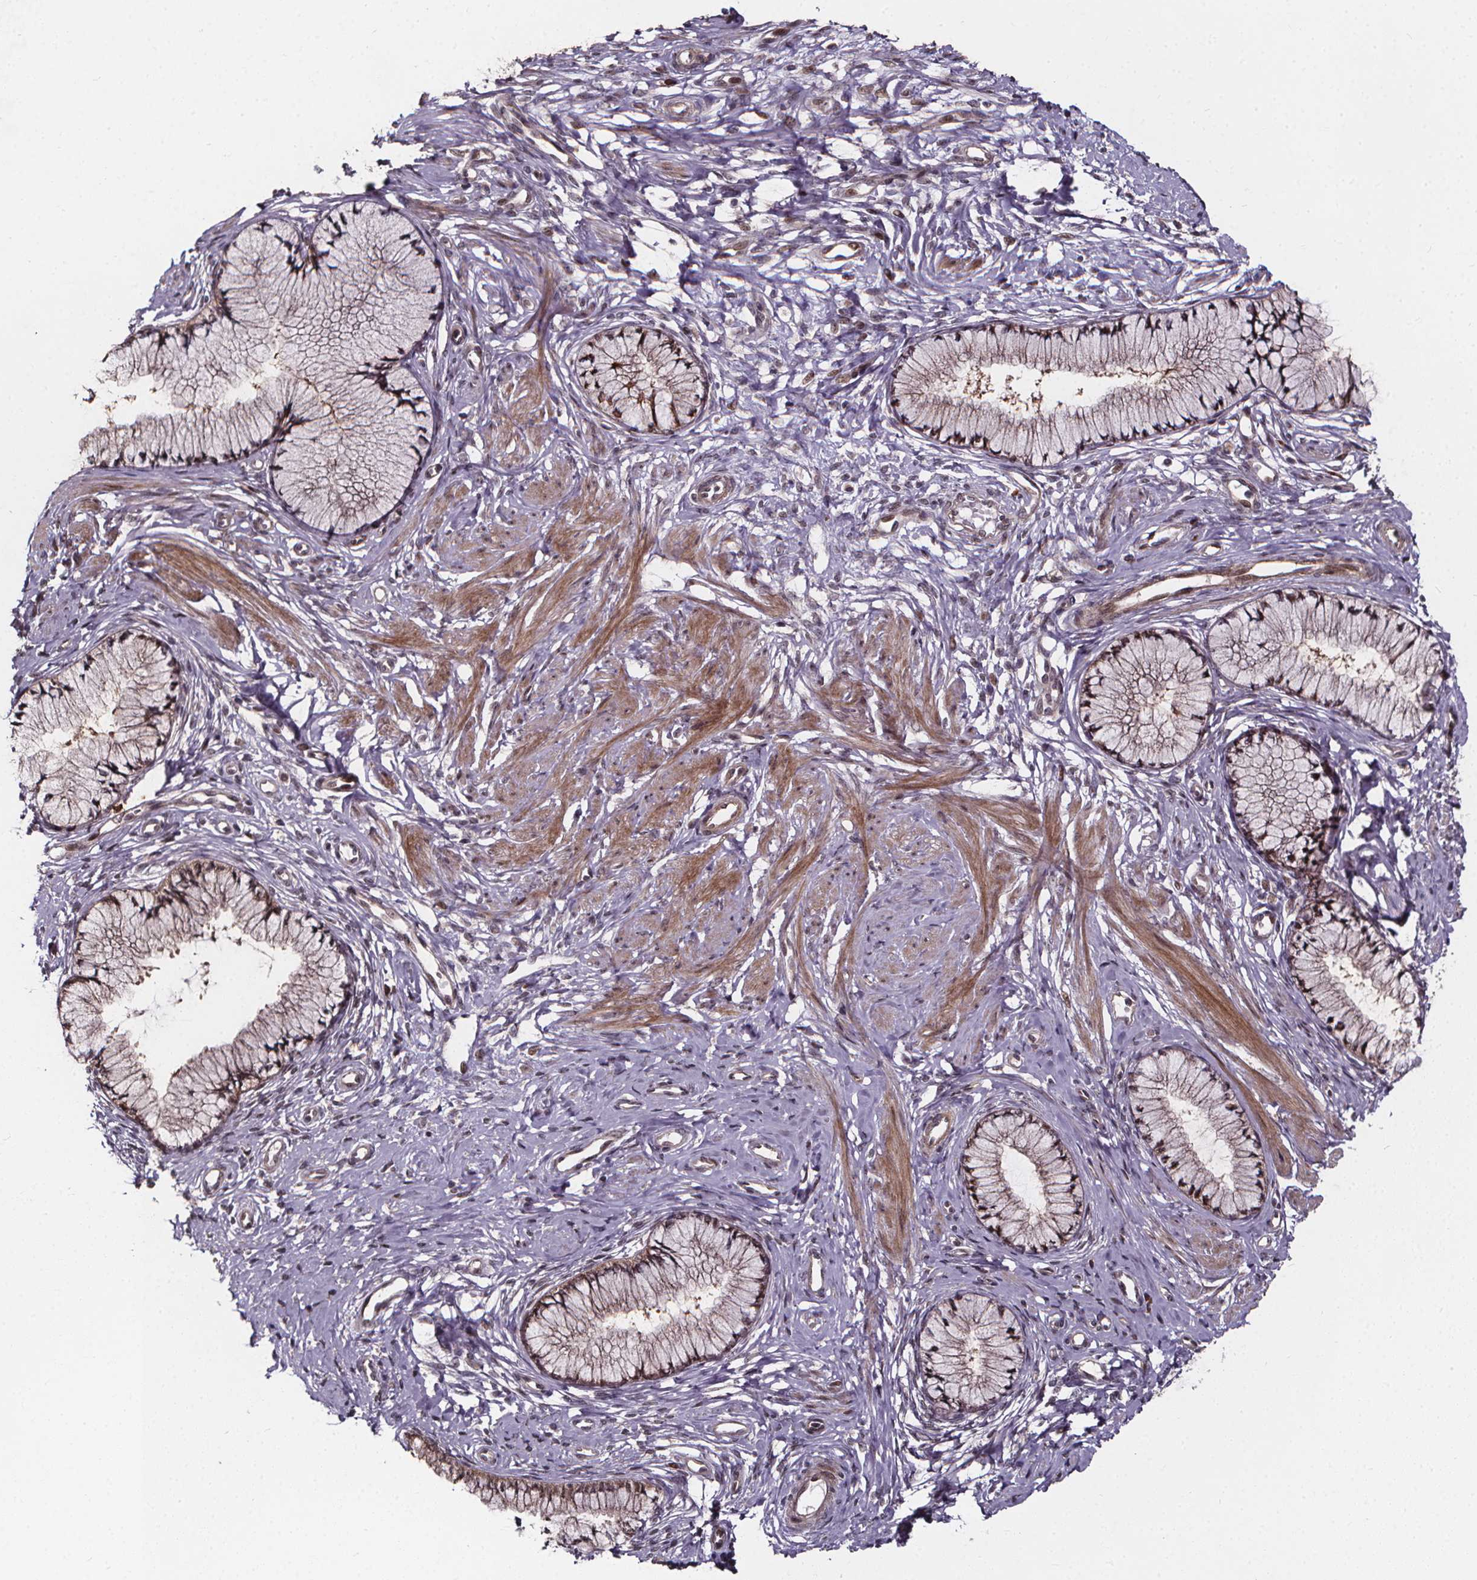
{"staining": {"intensity": "weak", "quantity": "<25%", "location": "cytoplasmic/membranous"}, "tissue": "cervix", "cell_type": "Glandular cells", "image_type": "normal", "snomed": [{"axis": "morphology", "description": "Normal tissue, NOS"}, {"axis": "topography", "description": "Cervix"}], "caption": "IHC image of benign human cervix stained for a protein (brown), which reveals no expression in glandular cells.", "gene": "DDIT3", "patient": {"sex": "female", "age": 37}}